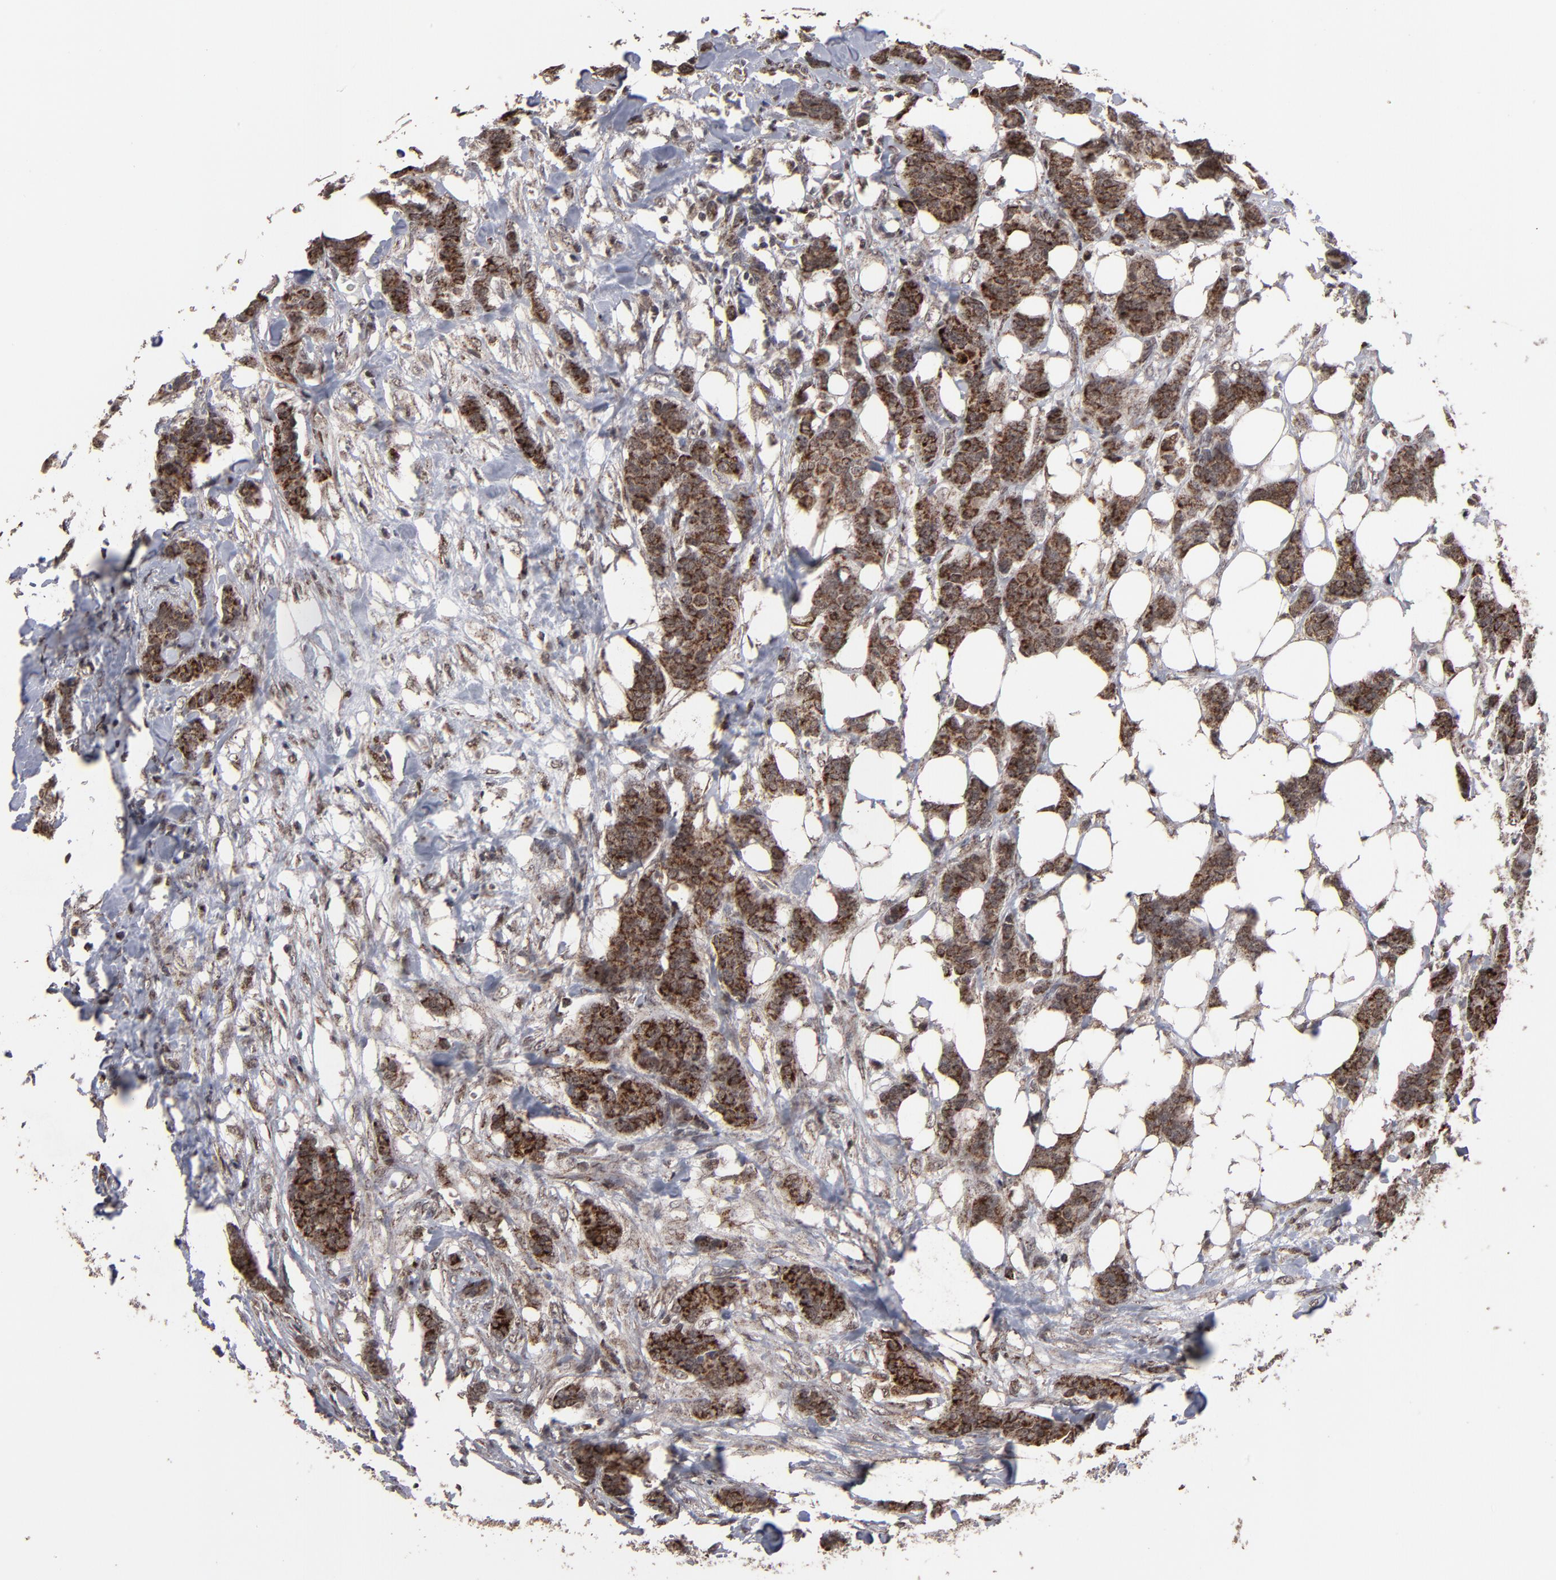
{"staining": {"intensity": "strong", "quantity": ">75%", "location": "cytoplasmic/membranous"}, "tissue": "breast cancer", "cell_type": "Tumor cells", "image_type": "cancer", "snomed": [{"axis": "morphology", "description": "Duct carcinoma"}, {"axis": "topography", "description": "Breast"}], "caption": "Tumor cells reveal high levels of strong cytoplasmic/membranous staining in approximately >75% of cells in human breast cancer (intraductal carcinoma). The protein is shown in brown color, while the nuclei are stained blue.", "gene": "BNIP3", "patient": {"sex": "female", "age": 40}}